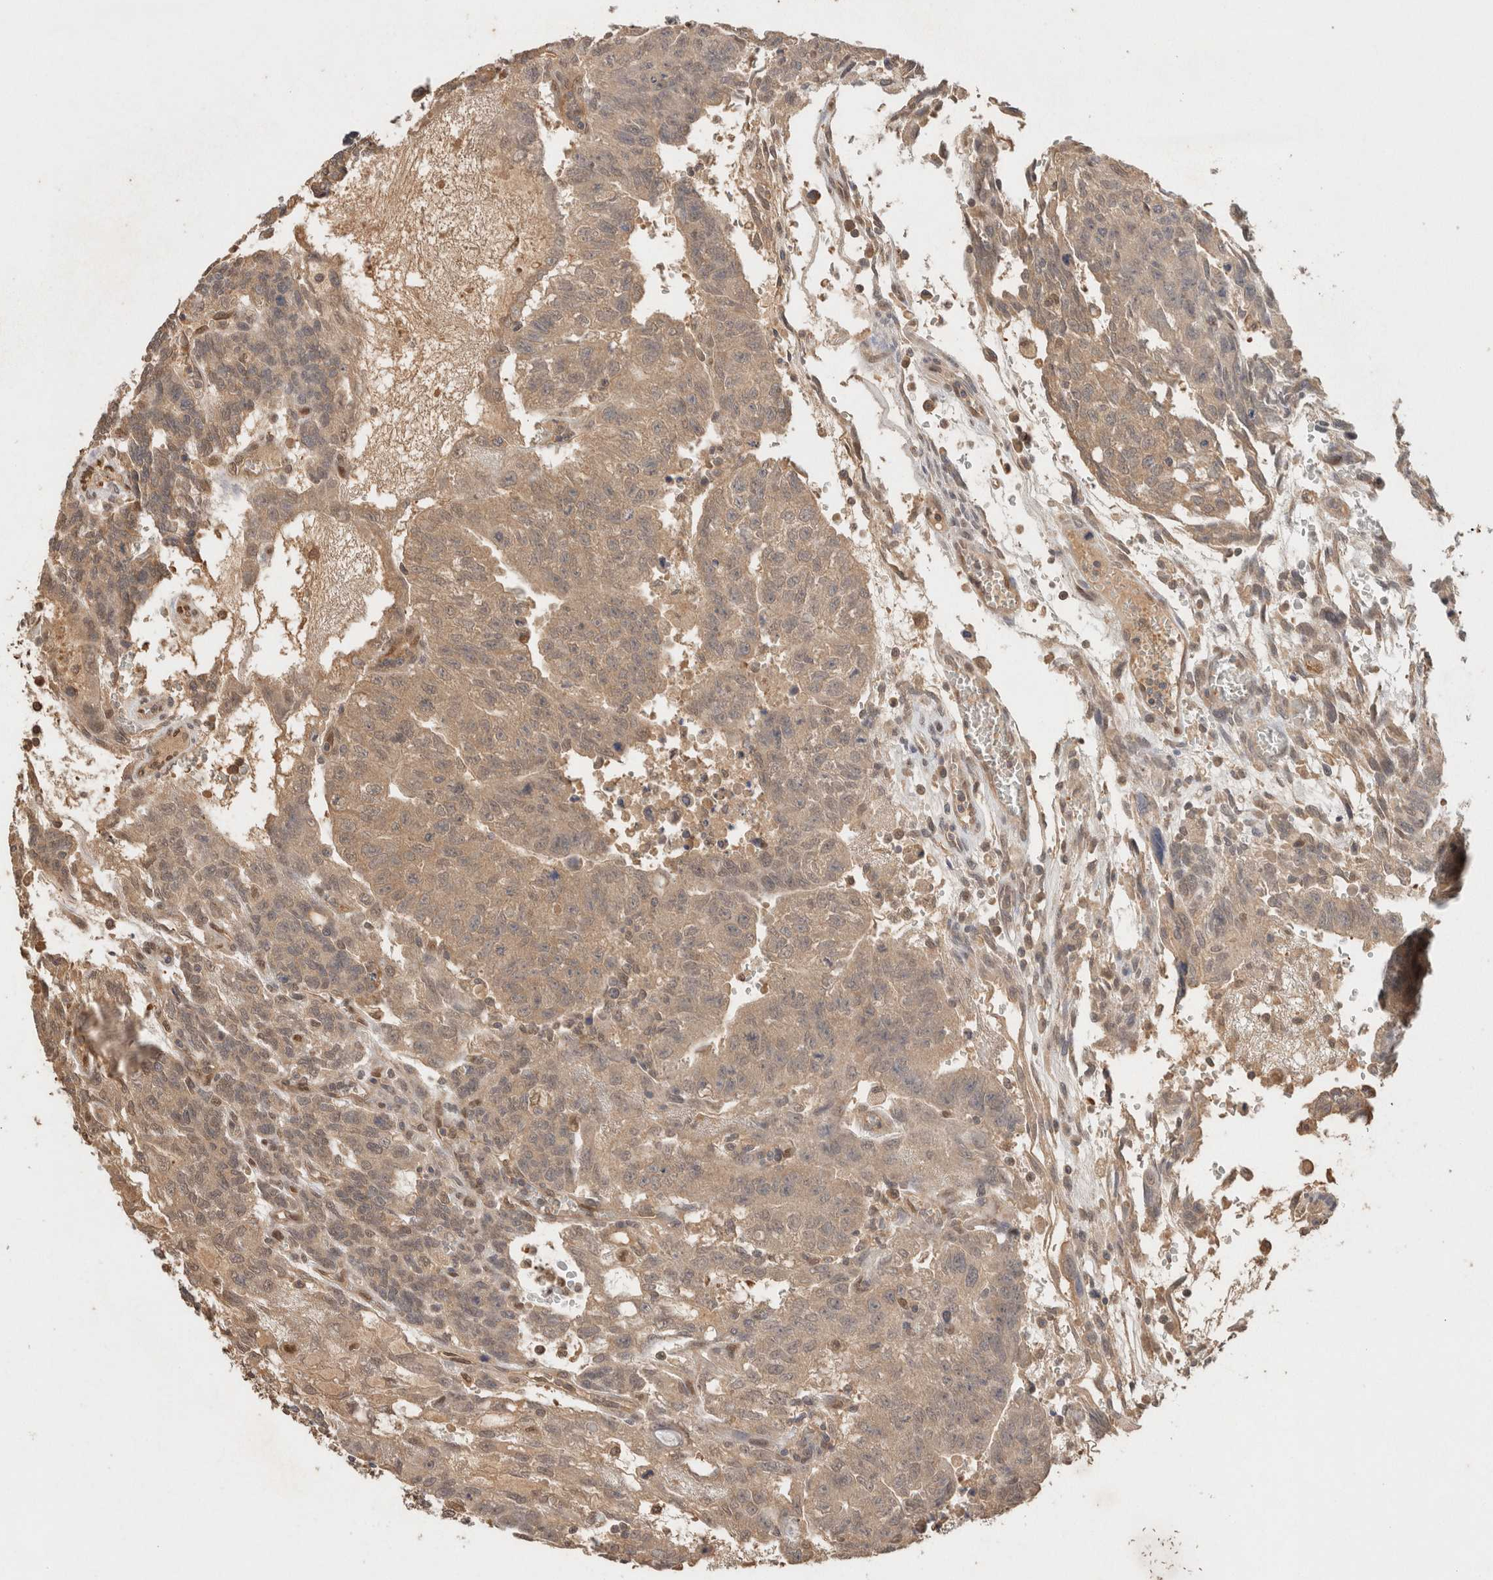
{"staining": {"intensity": "weak", "quantity": ">75%", "location": "cytoplasmic/membranous"}, "tissue": "testis cancer", "cell_type": "Tumor cells", "image_type": "cancer", "snomed": [{"axis": "morphology", "description": "Seminoma, NOS"}, {"axis": "morphology", "description": "Carcinoma, Embryonal, NOS"}, {"axis": "topography", "description": "Testis"}], "caption": "There is low levels of weak cytoplasmic/membranous positivity in tumor cells of testis embryonal carcinoma, as demonstrated by immunohistochemical staining (brown color).", "gene": "YWHAH", "patient": {"sex": "male", "age": 52}}